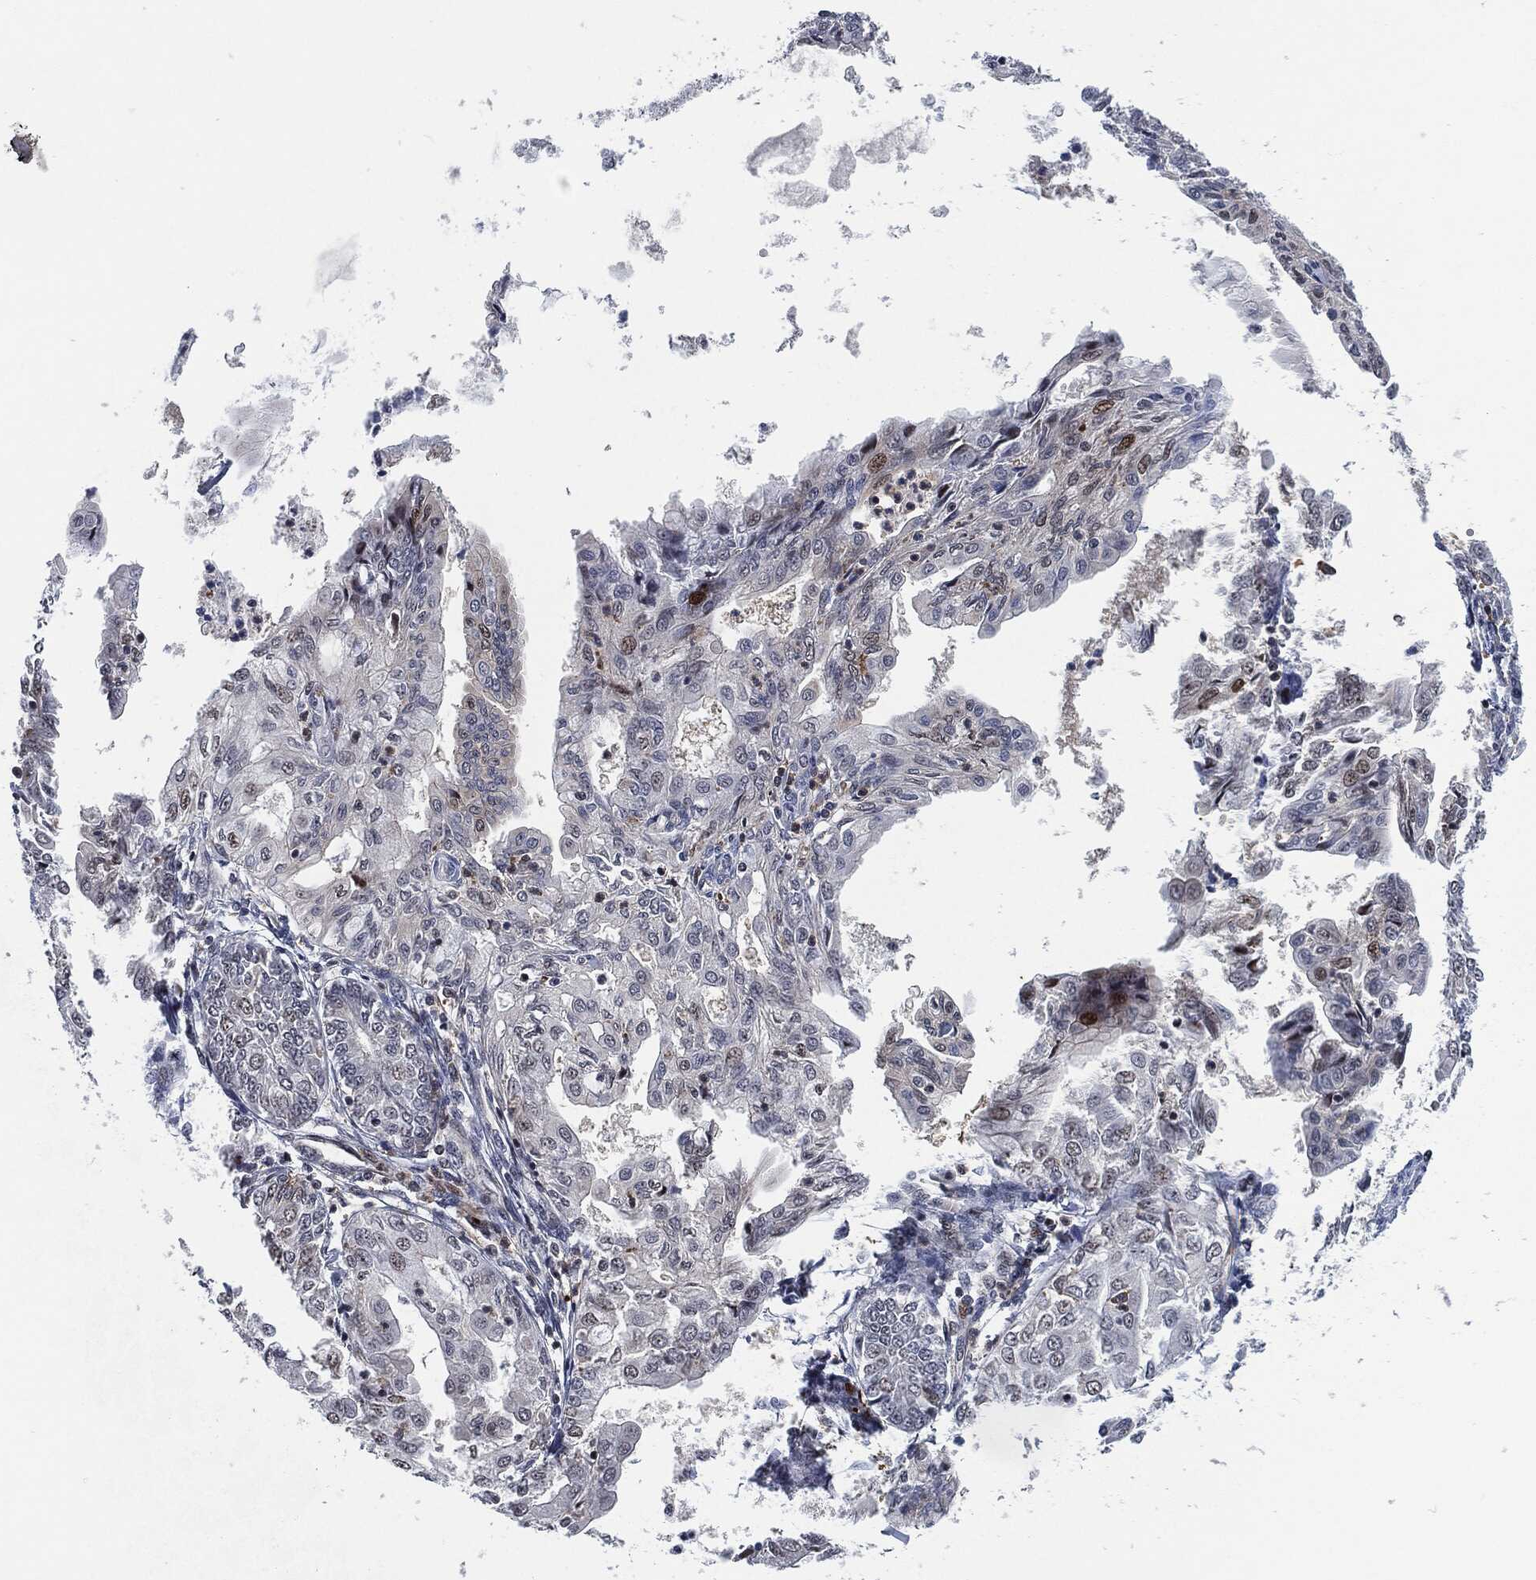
{"staining": {"intensity": "moderate", "quantity": "<25%", "location": "nuclear"}, "tissue": "endometrial cancer", "cell_type": "Tumor cells", "image_type": "cancer", "snomed": [{"axis": "morphology", "description": "Adenocarcinoma, NOS"}, {"axis": "topography", "description": "Endometrium"}], "caption": "An image of human endometrial cancer (adenocarcinoma) stained for a protein shows moderate nuclear brown staining in tumor cells. Immunohistochemistry (ihc) stains the protein in brown and the nuclei are stained blue.", "gene": "AKT2", "patient": {"sex": "female", "age": 68}}